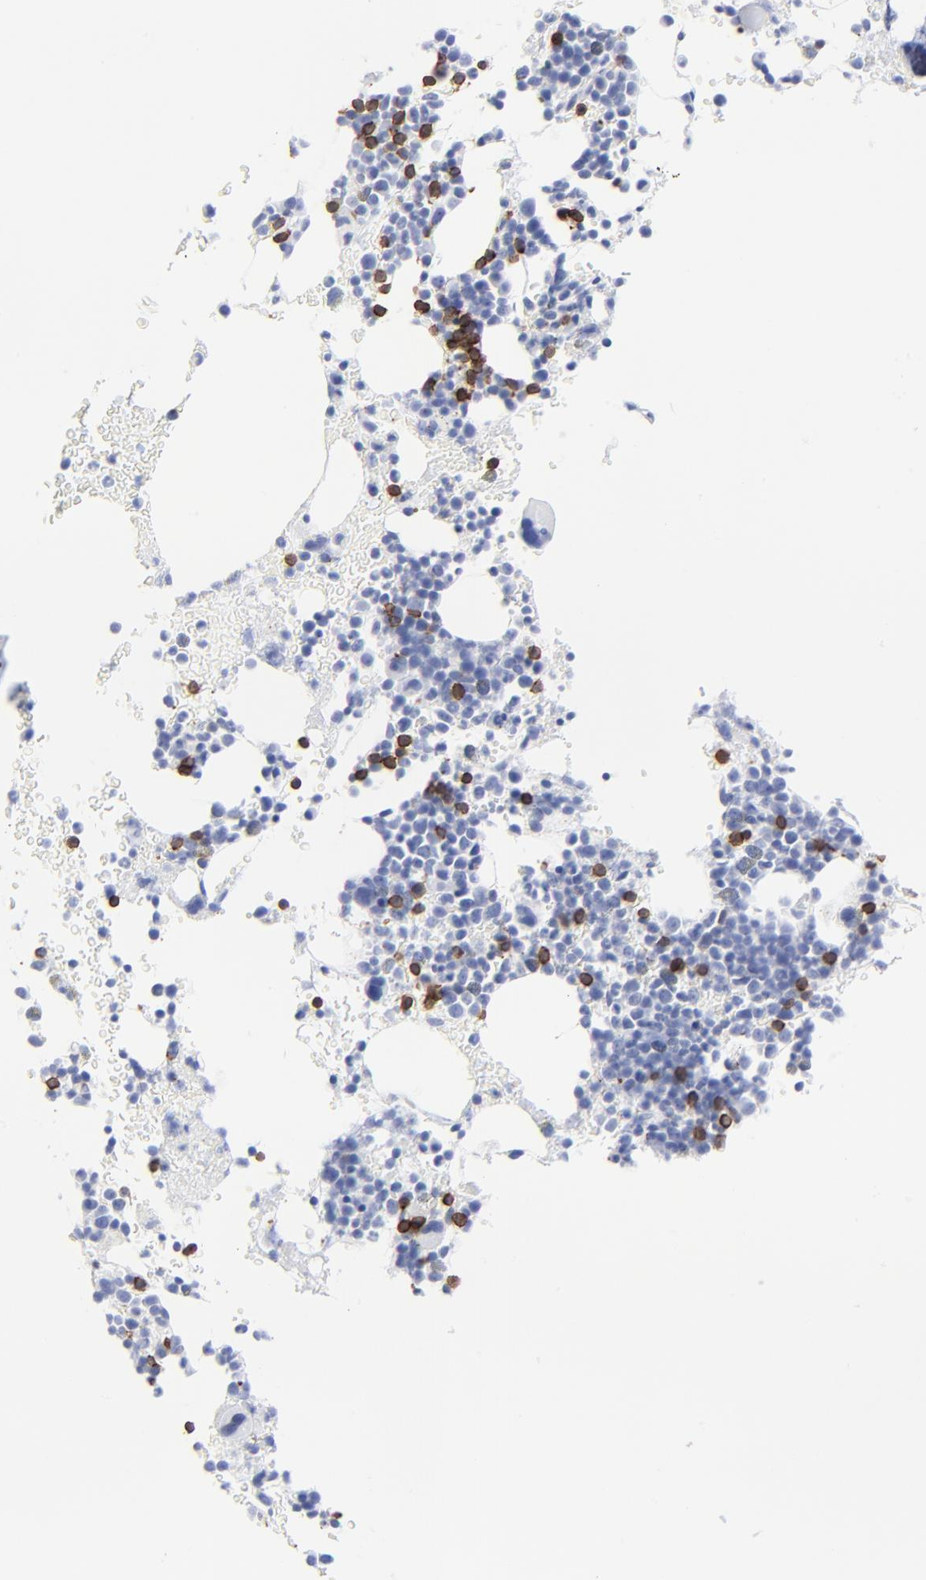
{"staining": {"intensity": "strong", "quantity": "<25%", "location": "cytoplasmic/membranous"}, "tissue": "bone marrow", "cell_type": "Hematopoietic cells", "image_type": "normal", "snomed": [{"axis": "morphology", "description": "Normal tissue, NOS"}, {"axis": "topography", "description": "Bone marrow"}], "caption": "Protein analysis of unremarkable bone marrow shows strong cytoplasmic/membranous expression in approximately <25% of hematopoietic cells.", "gene": "LCK", "patient": {"sex": "male", "age": 17}}